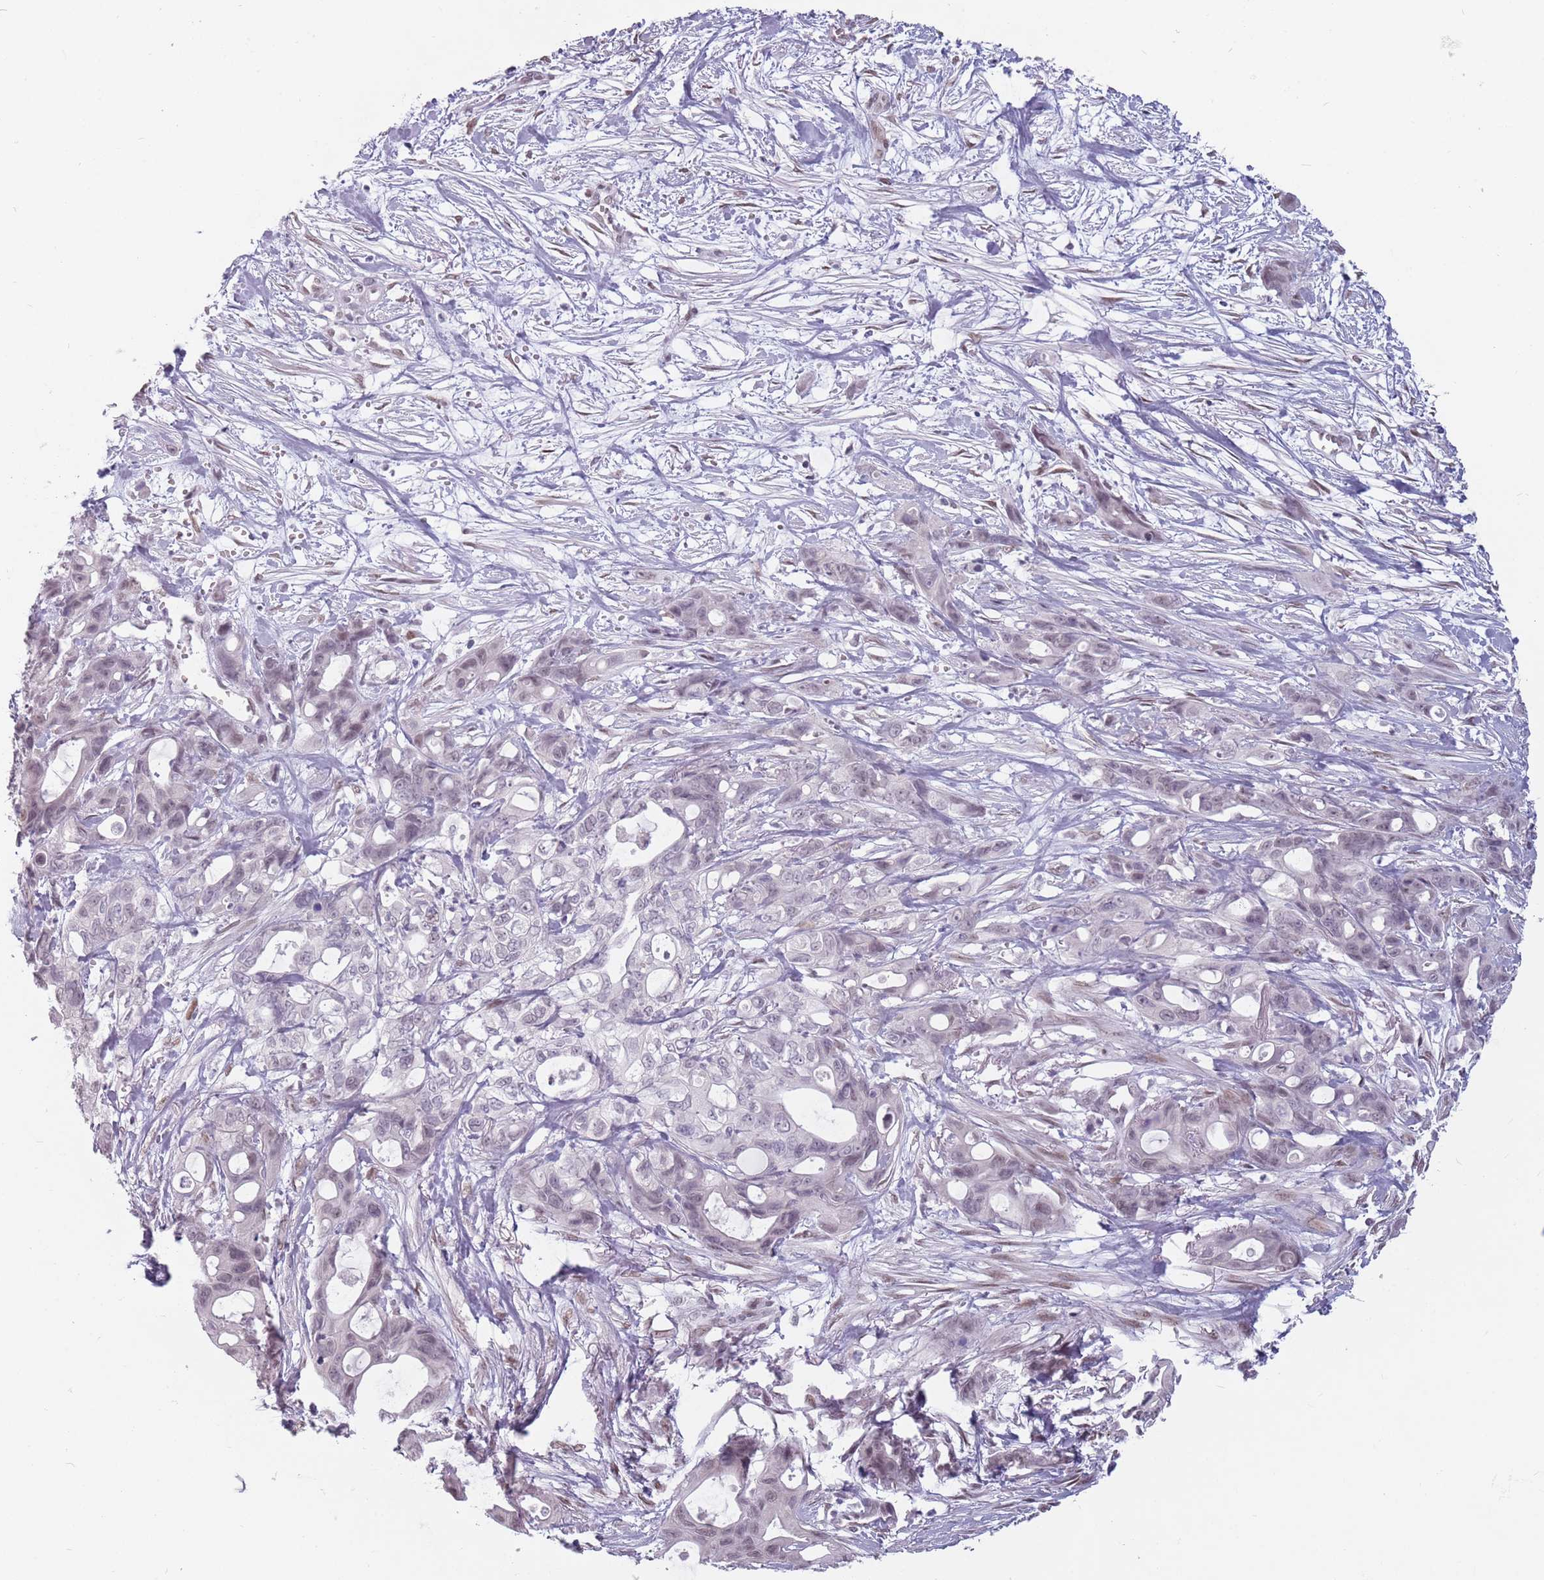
{"staining": {"intensity": "weak", "quantity": "<25%", "location": "nuclear"}, "tissue": "ovarian cancer", "cell_type": "Tumor cells", "image_type": "cancer", "snomed": [{"axis": "morphology", "description": "Cystadenocarcinoma, mucinous, NOS"}, {"axis": "topography", "description": "Ovary"}], "caption": "Photomicrograph shows no significant protein expression in tumor cells of mucinous cystadenocarcinoma (ovarian).", "gene": "PTCHD1", "patient": {"sex": "female", "age": 70}}